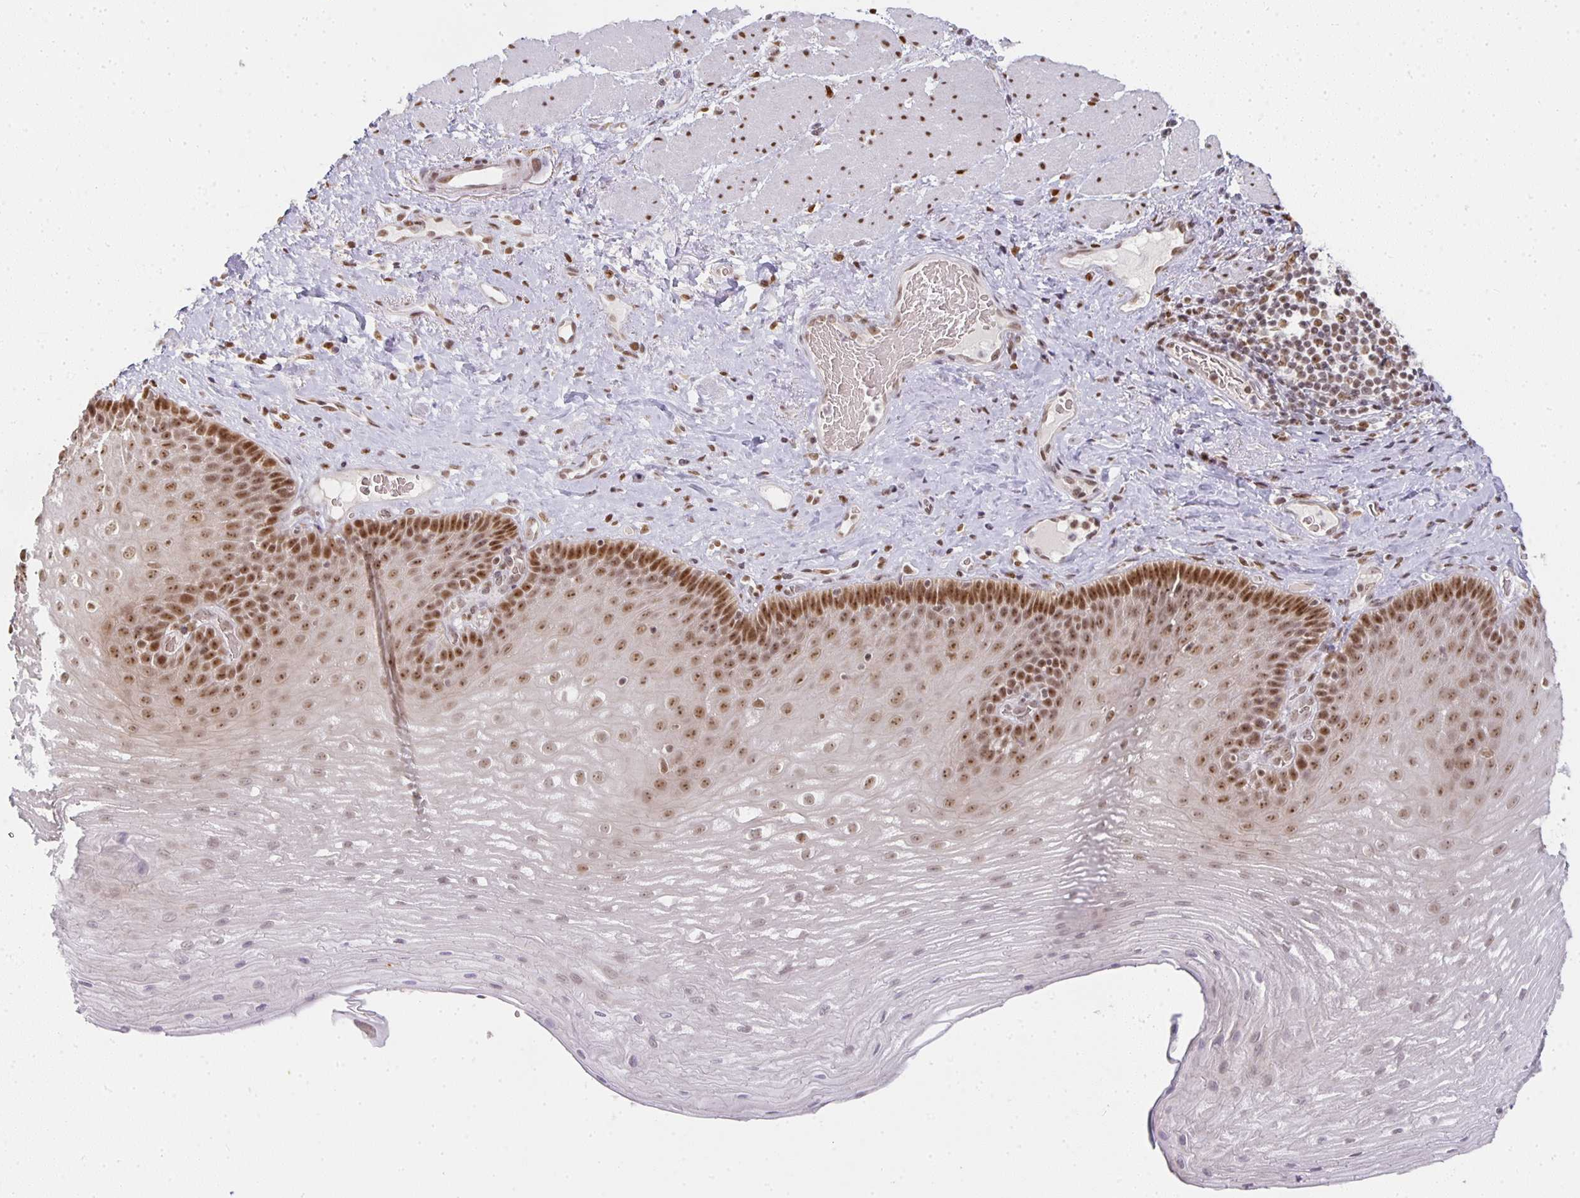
{"staining": {"intensity": "moderate", "quantity": ">75%", "location": "nuclear"}, "tissue": "esophagus", "cell_type": "Squamous epithelial cells", "image_type": "normal", "snomed": [{"axis": "morphology", "description": "Normal tissue, NOS"}, {"axis": "topography", "description": "Esophagus"}], "caption": "Immunohistochemical staining of benign human esophagus shows >75% levels of moderate nuclear protein staining in approximately >75% of squamous epithelial cells.", "gene": "SMARCA2", "patient": {"sex": "male", "age": 62}}